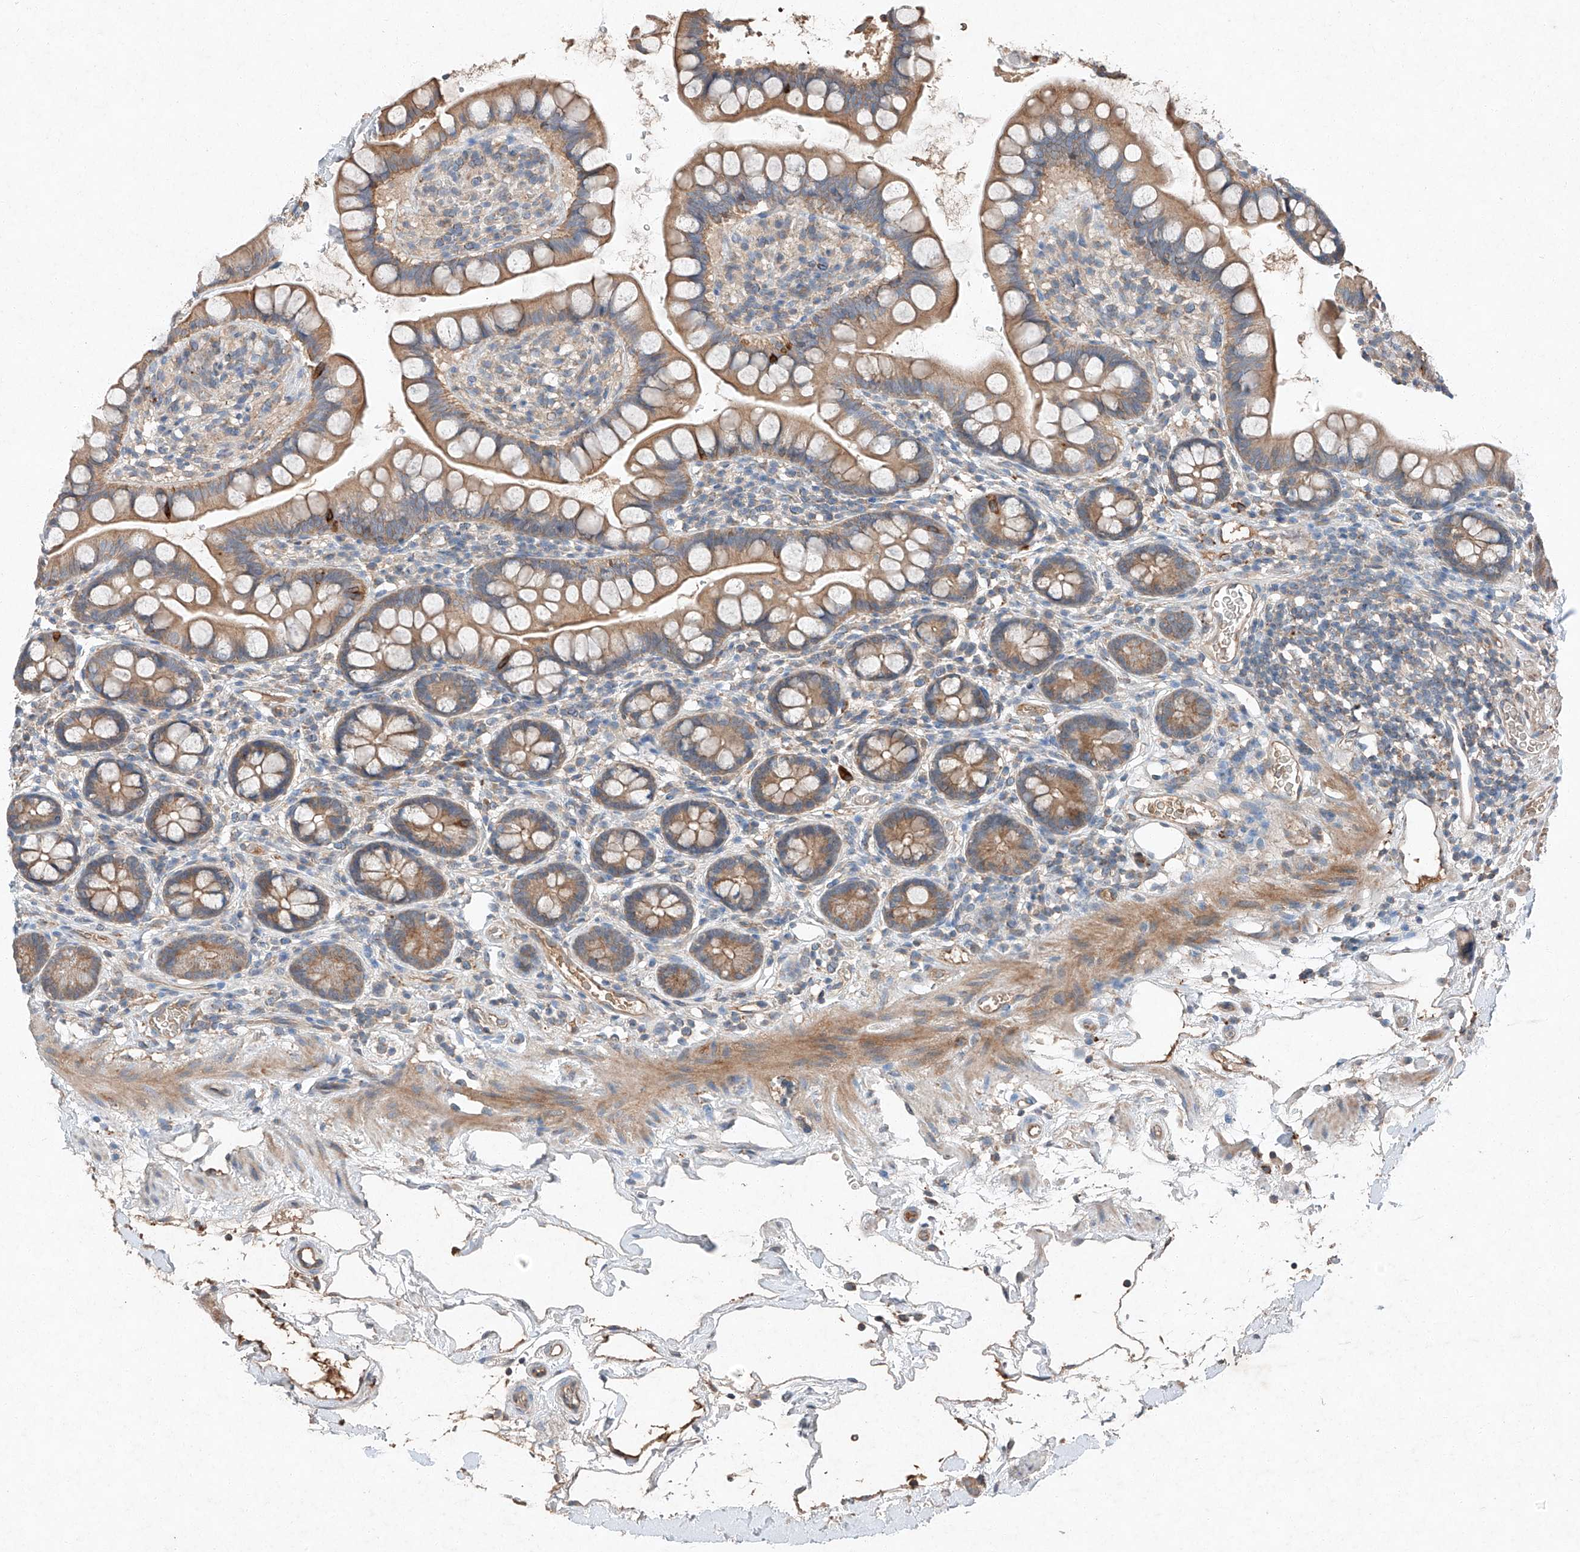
{"staining": {"intensity": "moderate", "quantity": ">75%", "location": "cytoplasmic/membranous"}, "tissue": "small intestine", "cell_type": "Glandular cells", "image_type": "normal", "snomed": [{"axis": "morphology", "description": "Normal tissue, NOS"}, {"axis": "topography", "description": "Small intestine"}], "caption": "Protein expression by immunohistochemistry (IHC) exhibits moderate cytoplasmic/membranous staining in approximately >75% of glandular cells in unremarkable small intestine. The protein of interest is stained brown, and the nuclei are stained in blue (DAB (3,3'-diaminobenzidine) IHC with brightfield microscopy, high magnification).", "gene": "RUSC1", "patient": {"sex": "female", "age": 84}}